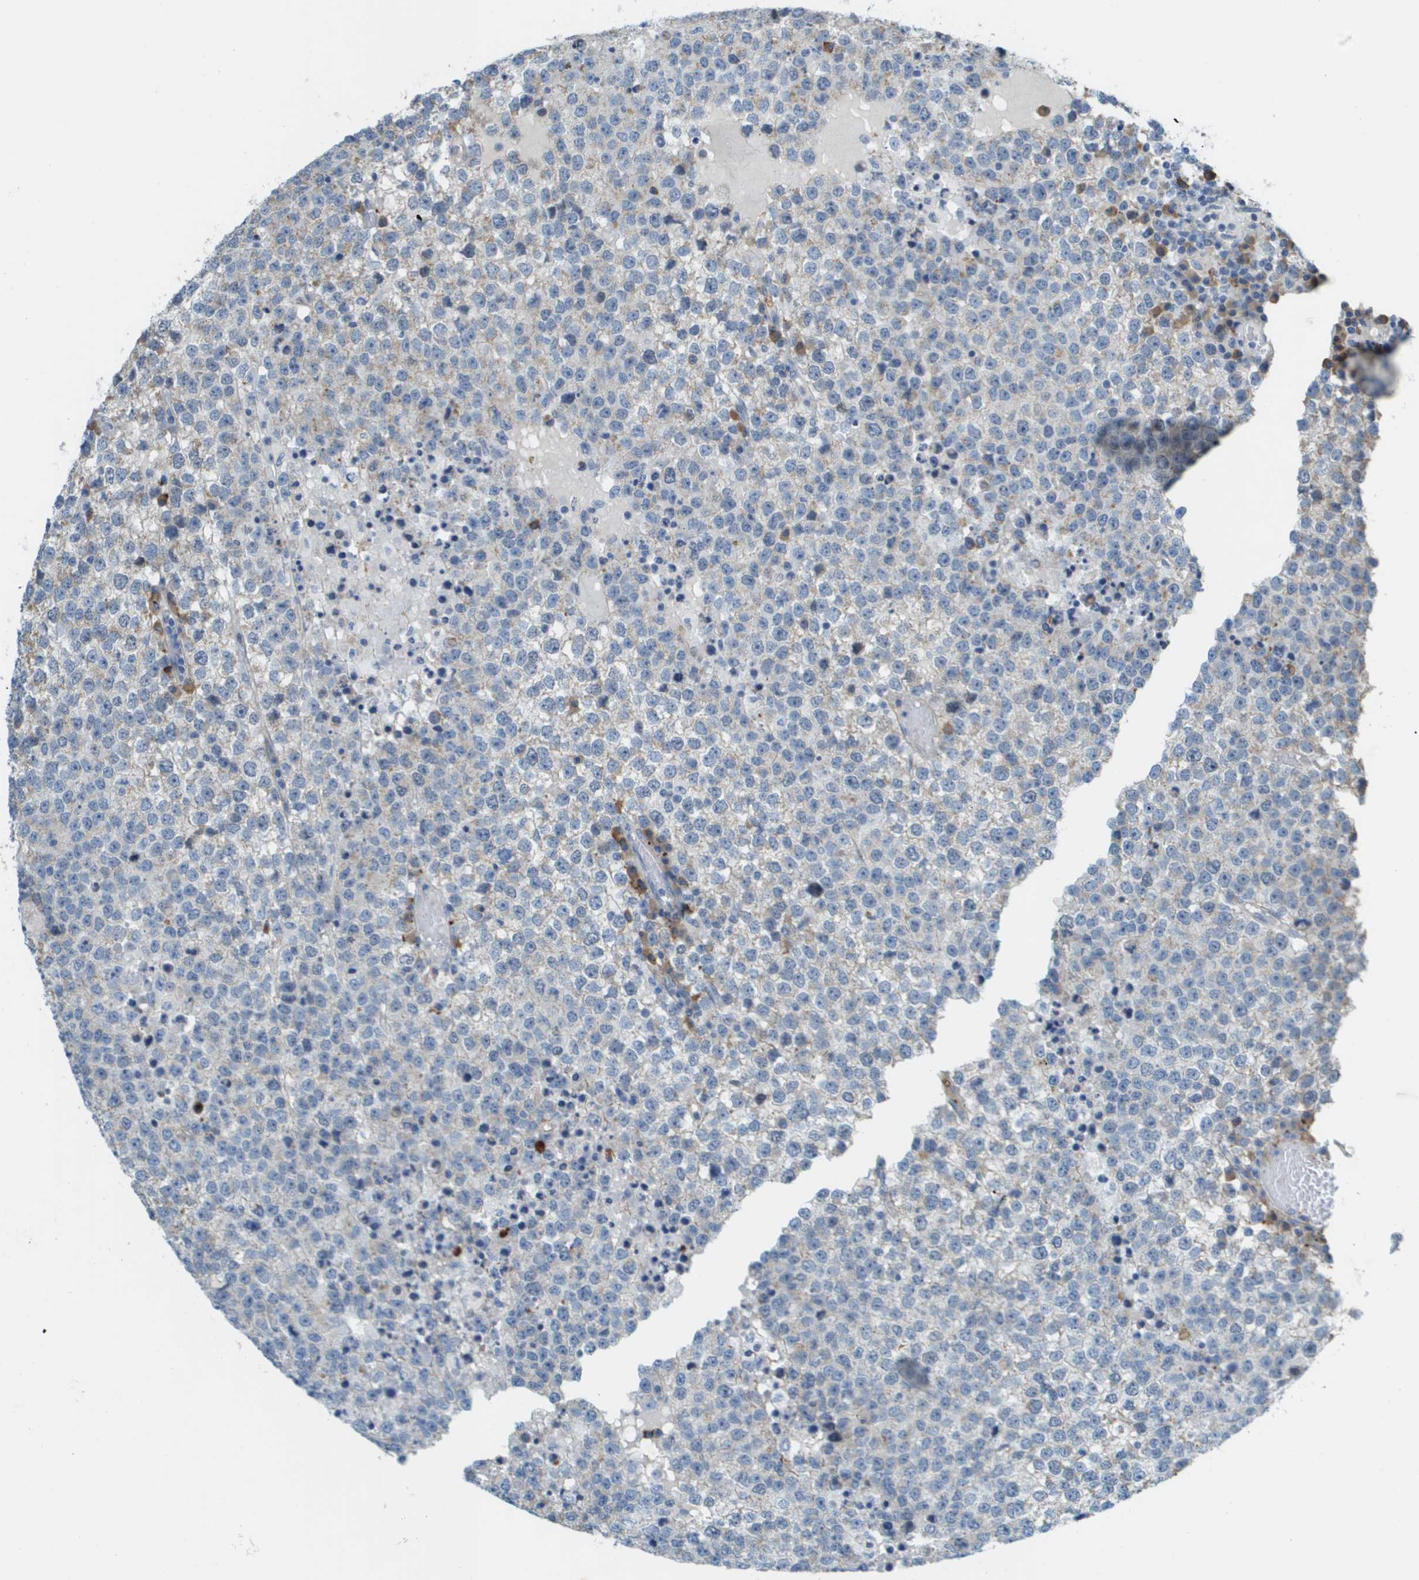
{"staining": {"intensity": "negative", "quantity": "none", "location": "none"}, "tissue": "testis cancer", "cell_type": "Tumor cells", "image_type": "cancer", "snomed": [{"axis": "morphology", "description": "Seminoma, NOS"}, {"axis": "topography", "description": "Testis"}], "caption": "Tumor cells show no significant protein expression in seminoma (testis).", "gene": "SDC1", "patient": {"sex": "male", "age": 65}}